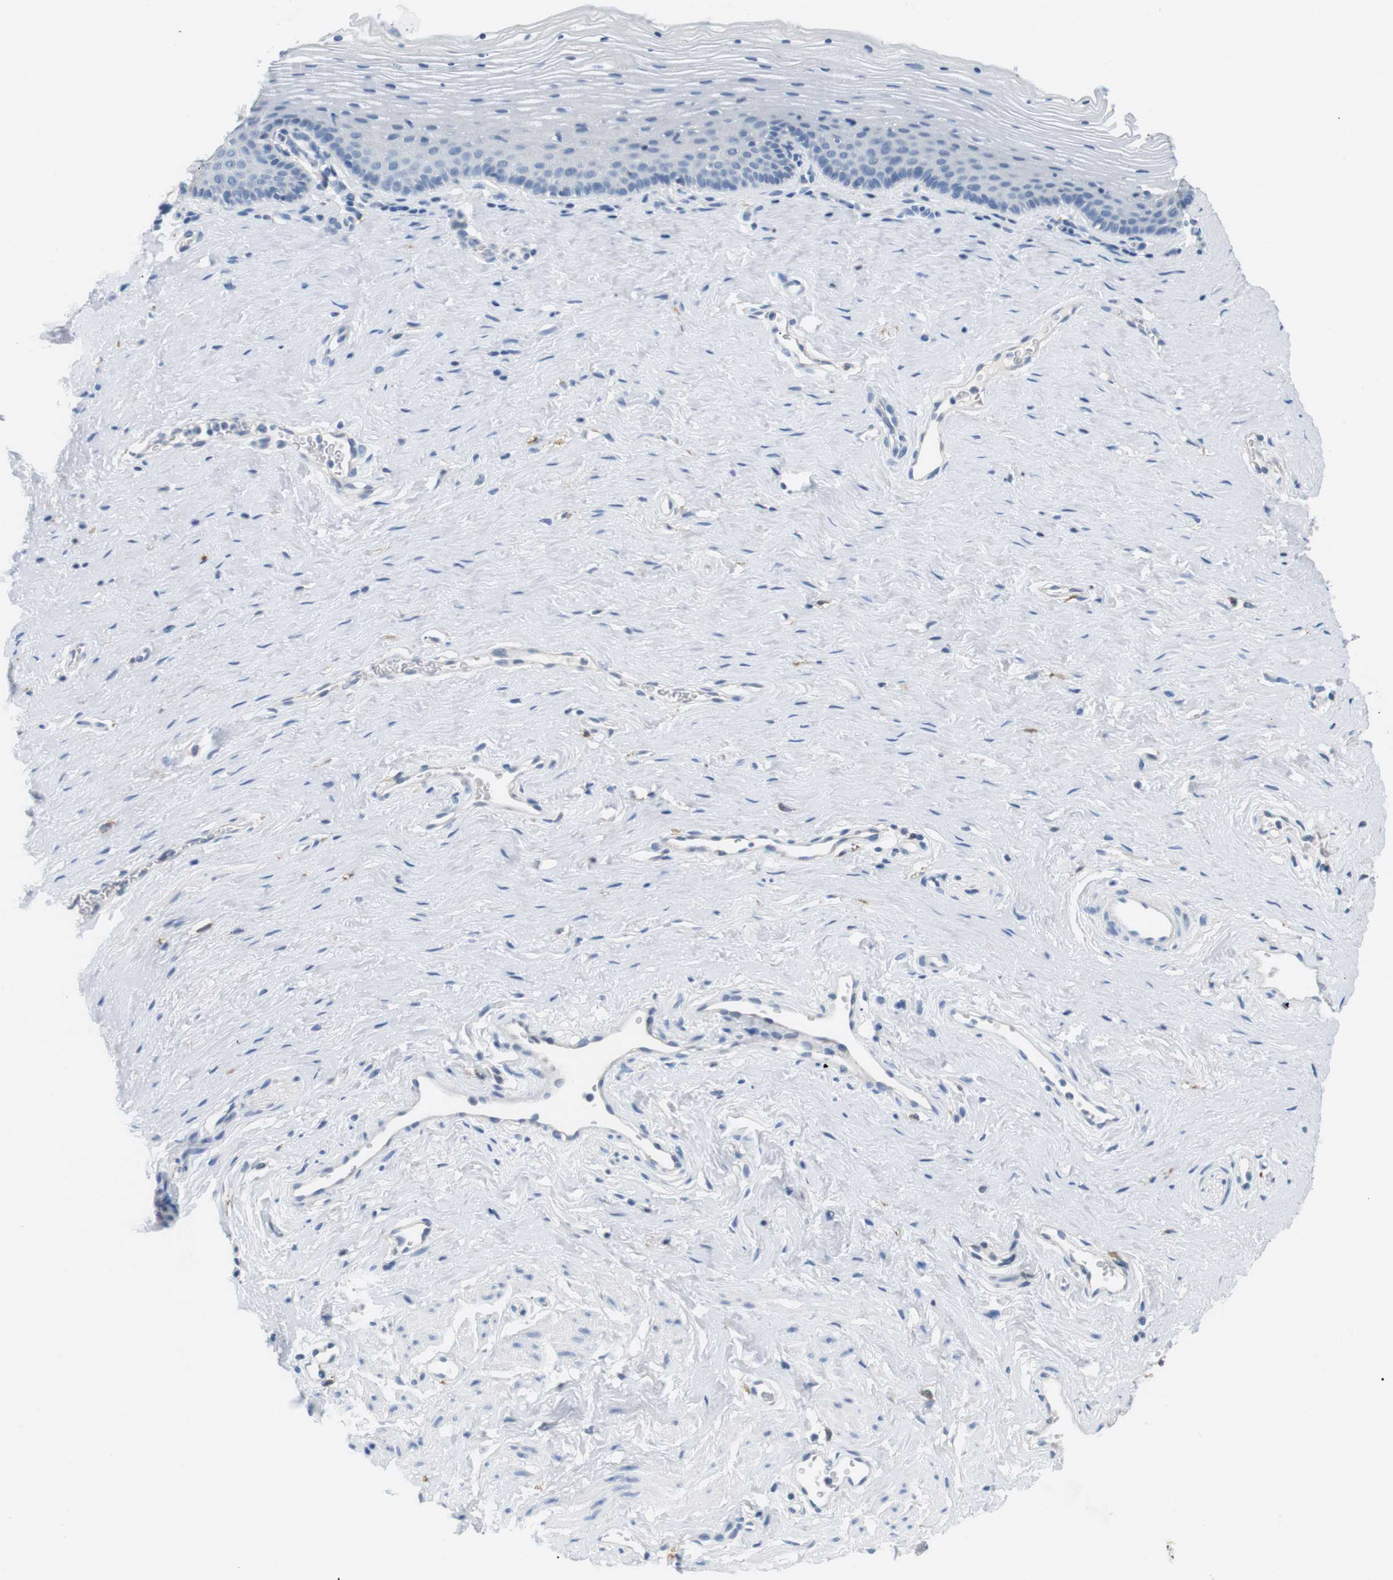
{"staining": {"intensity": "negative", "quantity": "none", "location": "none"}, "tissue": "vagina", "cell_type": "Squamous epithelial cells", "image_type": "normal", "snomed": [{"axis": "morphology", "description": "Normal tissue, NOS"}, {"axis": "topography", "description": "Vagina"}], "caption": "IHC histopathology image of unremarkable vagina: human vagina stained with DAB exhibits no significant protein expression in squamous epithelial cells.", "gene": "FCGRT", "patient": {"sex": "female", "age": 32}}